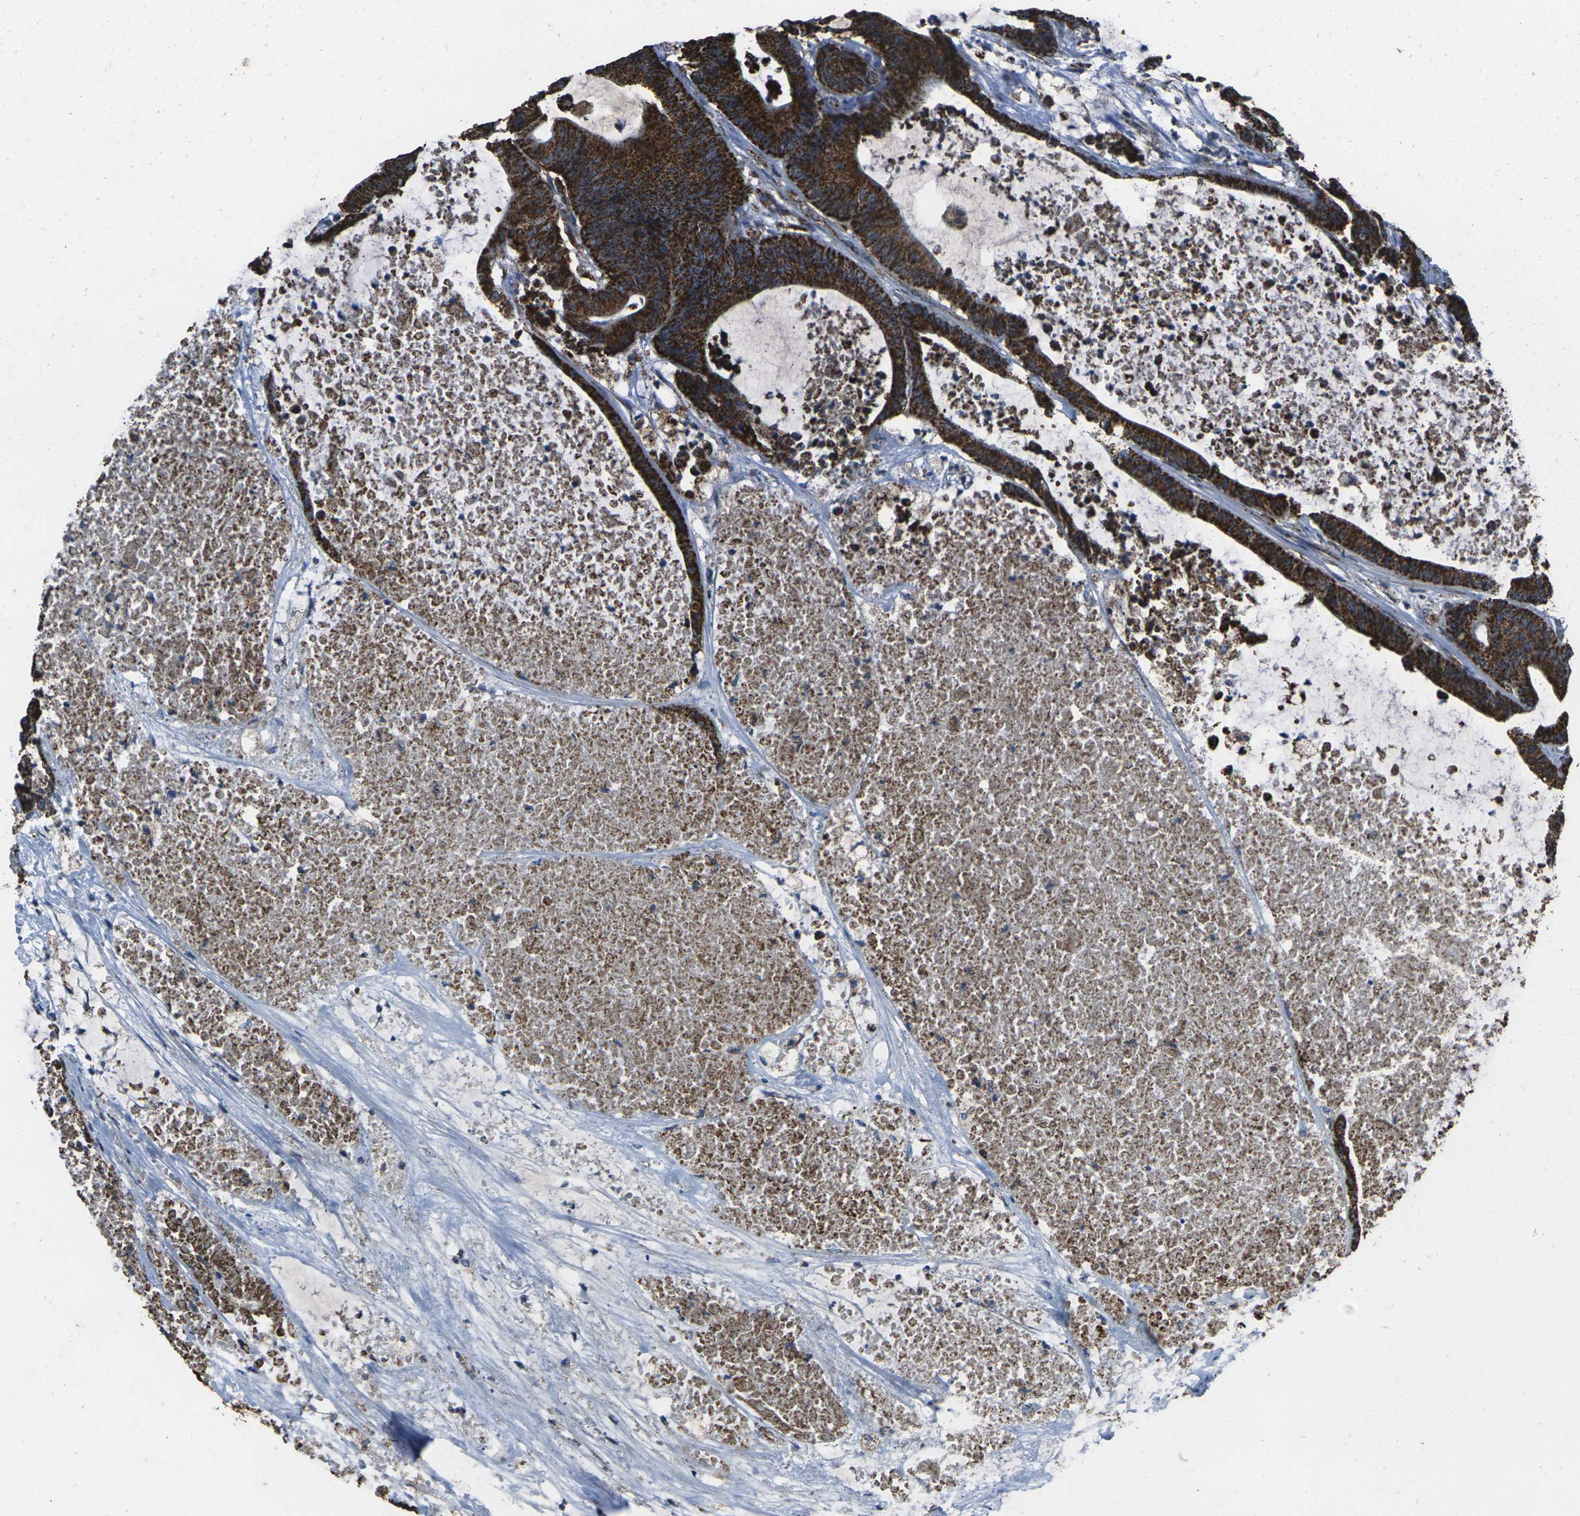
{"staining": {"intensity": "strong", "quantity": ">75%", "location": "cytoplasmic/membranous"}, "tissue": "colorectal cancer", "cell_type": "Tumor cells", "image_type": "cancer", "snomed": [{"axis": "morphology", "description": "Adenocarcinoma, NOS"}, {"axis": "topography", "description": "Colon"}], "caption": "Colorectal cancer tissue displays strong cytoplasmic/membranous staining in approximately >75% of tumor cells, visualized by immunohistochemistry. The staining is performed using DAB brown chromogen to label protein expression. The nuclei are counter-stained blue using hematoxylin.", "gene": "KLHL5", "patient": {"sex": "female", "age": 84}}